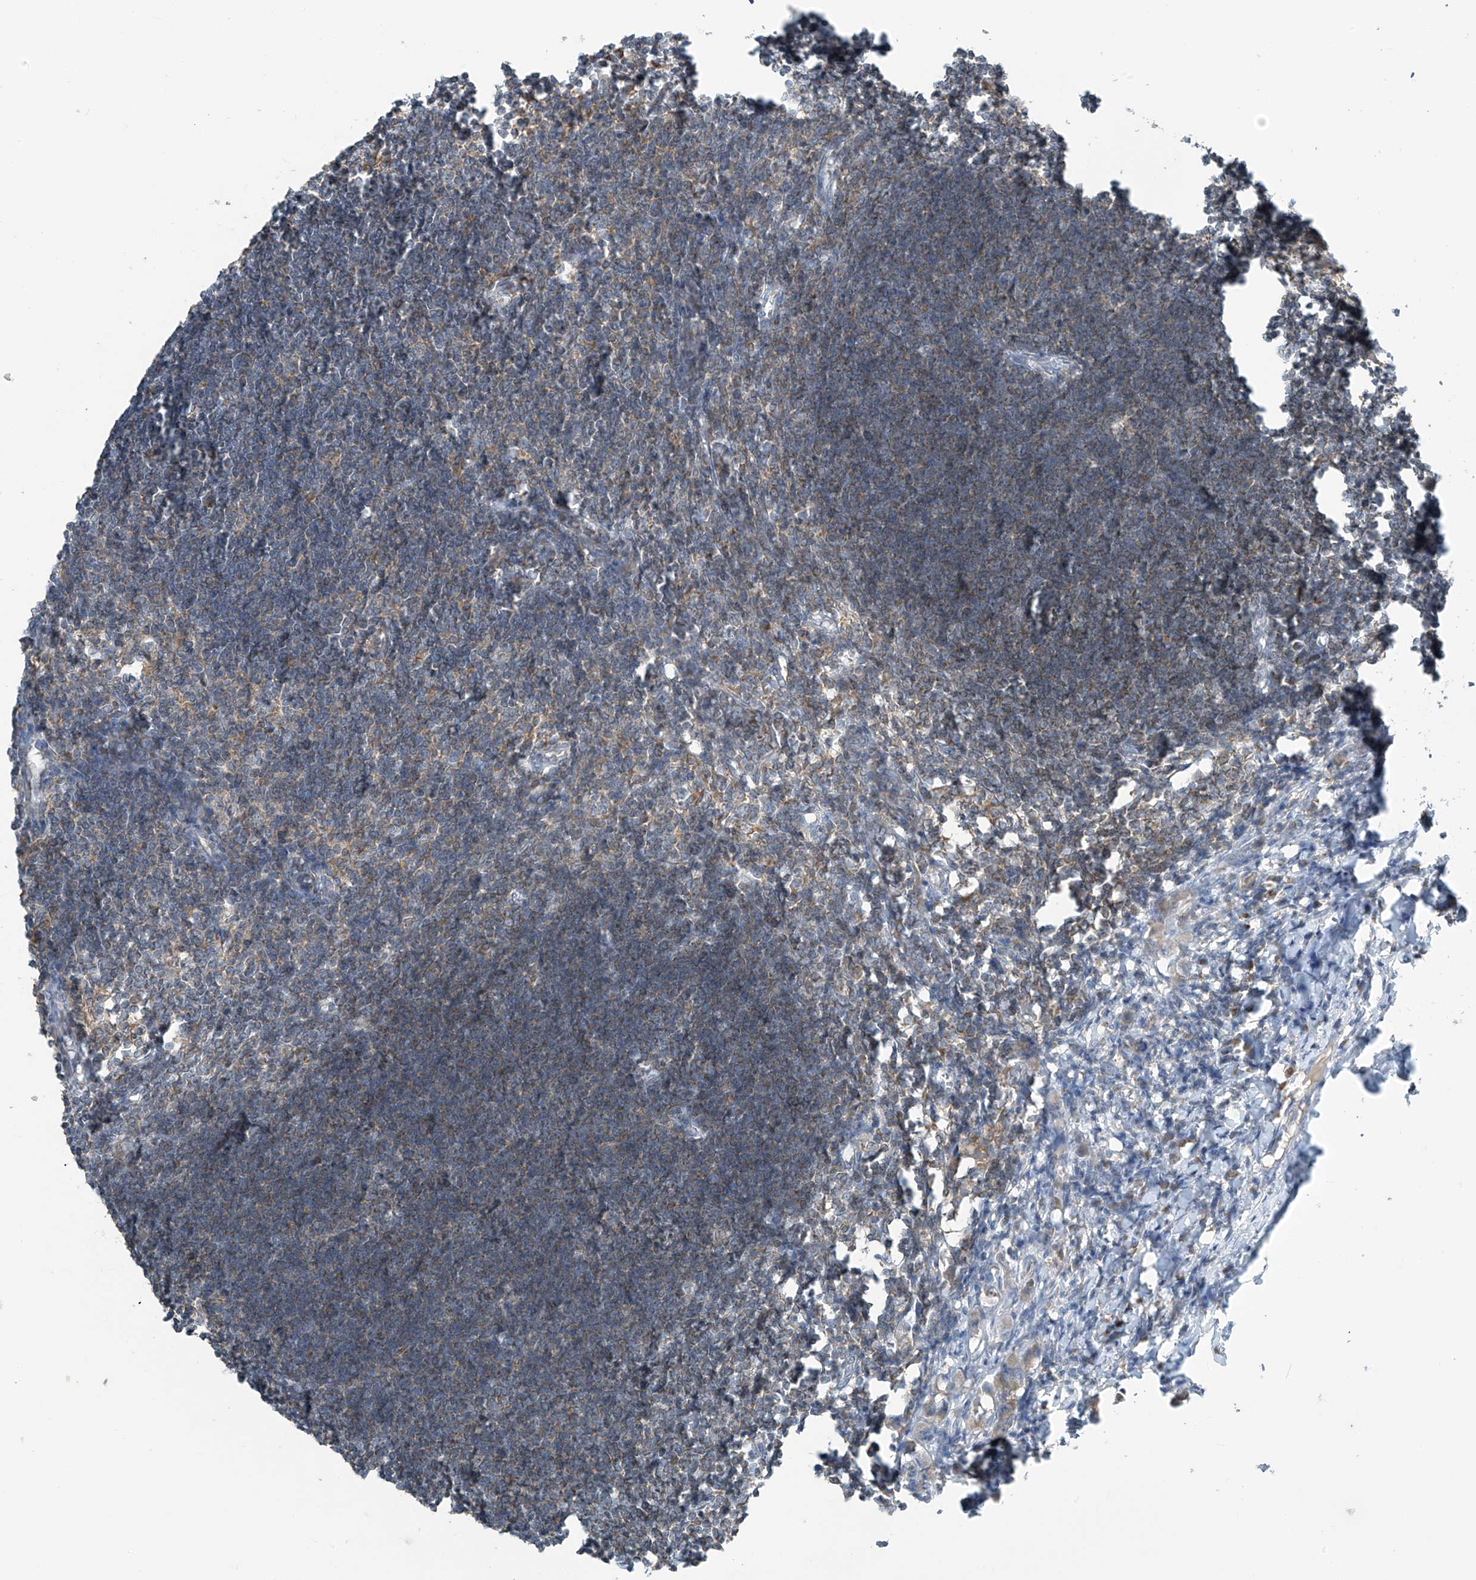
{"staining": {"intensity": "moderate", "quantity": "25%-75%", "location": "cytoplasmic/membranous"}, "tissue": "lymph node", "cell_type": "Germinal center cells", "image_type": "normal", "snomed": [{"axis": "morphology", "description": "Normal tissue, NOS"}, {"axis": "morphology", "description": "Malignant melanoma, Metastatic site"}, {"axis": "topography", "description": "Lymph node"}], "caption": "Immunohistochemical staining of unremarkable lymph node displays 25%-75% levels of moderate cytoplasmic/membranous protein positivity in approximately 25%-75% of germinal center cells.", "gene": "PARVG", "patient": {"sex": "male", "age": 41}}